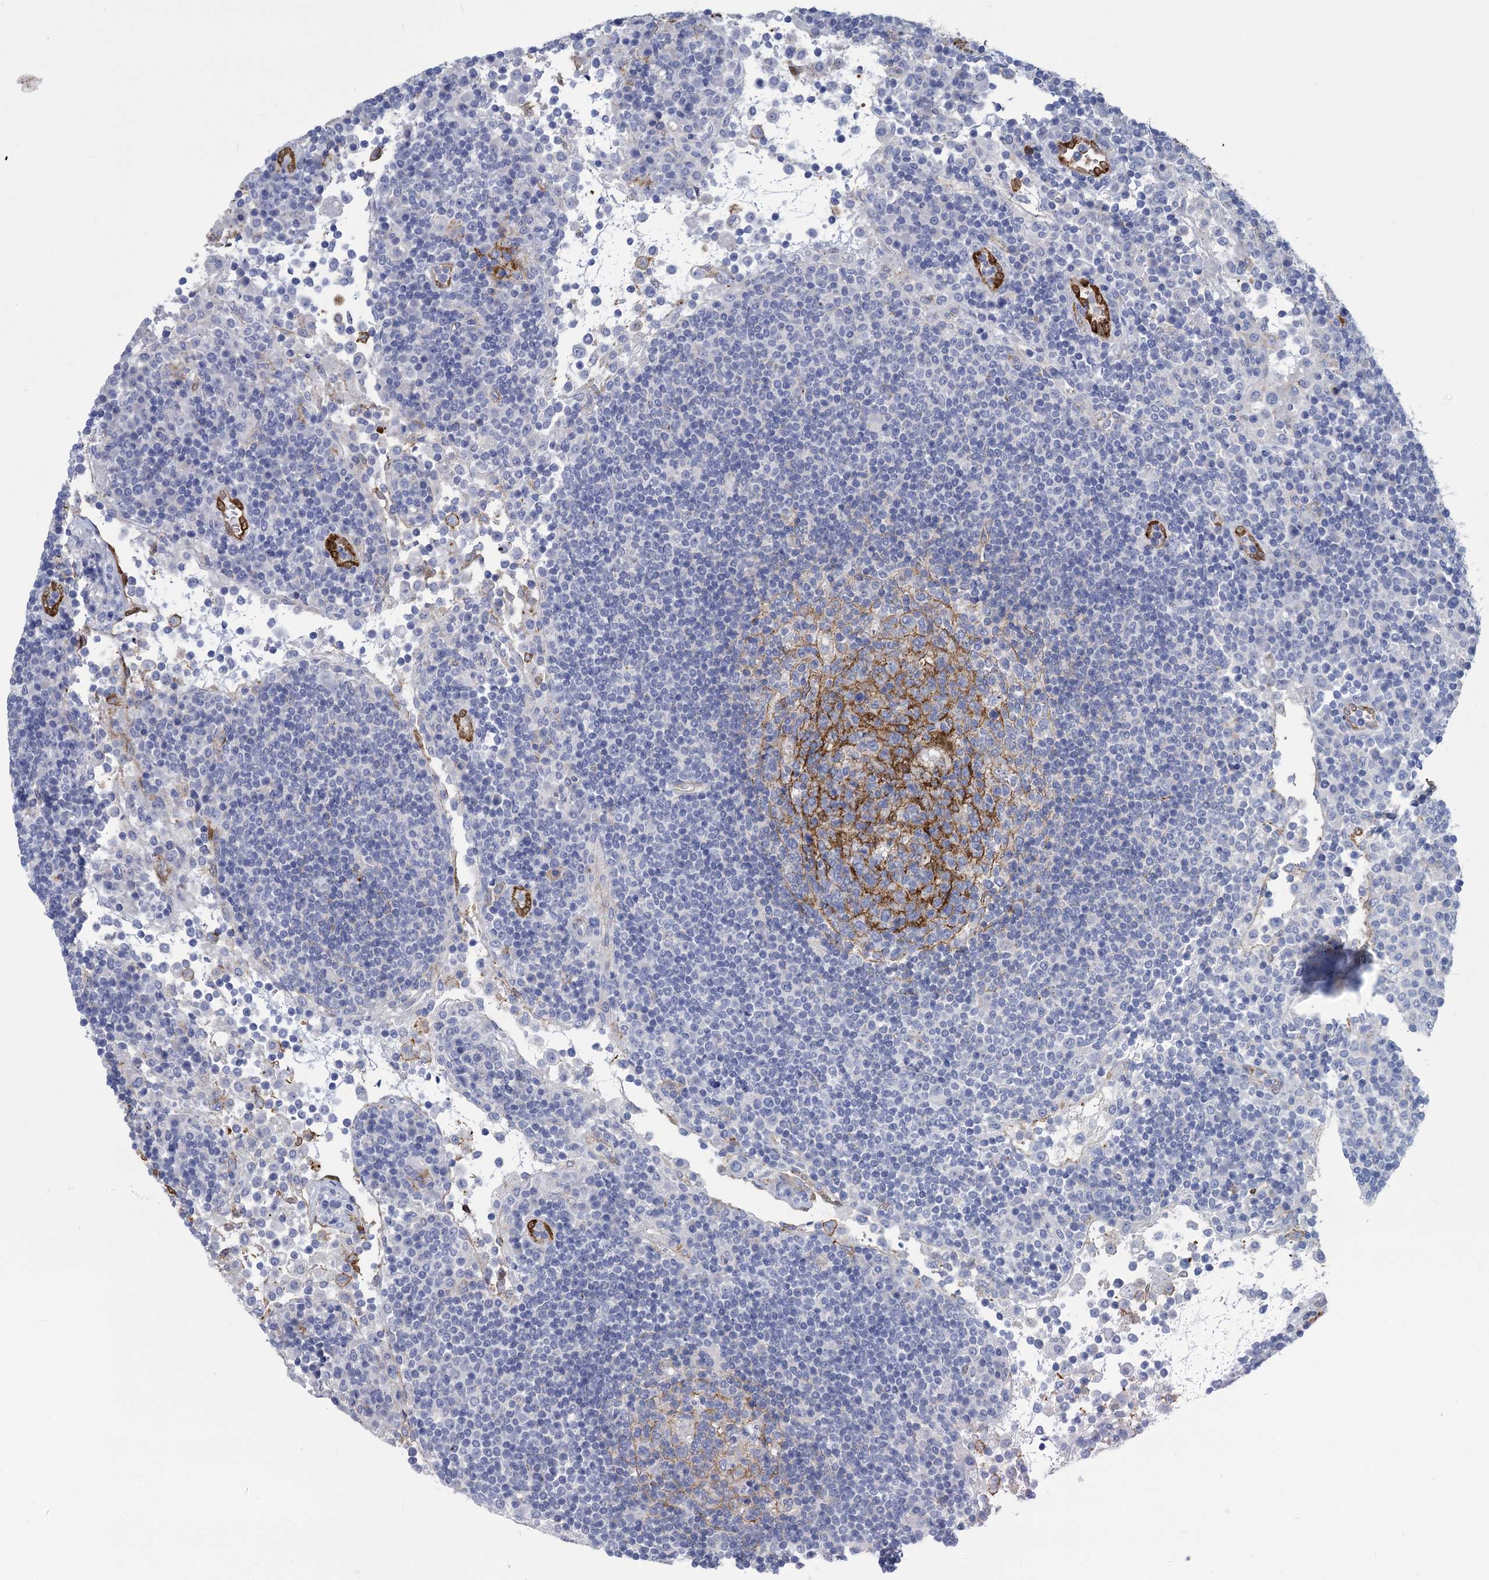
{"staining": {"intensity": "negative", "quantity": "none", "location": "none"}, "tissue": "lymph node", "cell_type": "Germinal center cells", "image_type": "normal", "snomed": [{"axis": "morphology", "description": "Normal tissue, NOS"}, {"axis": "topography", "description": "Lymph node"}], "caption": "An immunohistochemistry histopathology image of normal lymph node is shown. There is no staining in germinal center cells of lymph node.", "gene": "SNCG", "patient": {"sex": "female", "age": 53}}